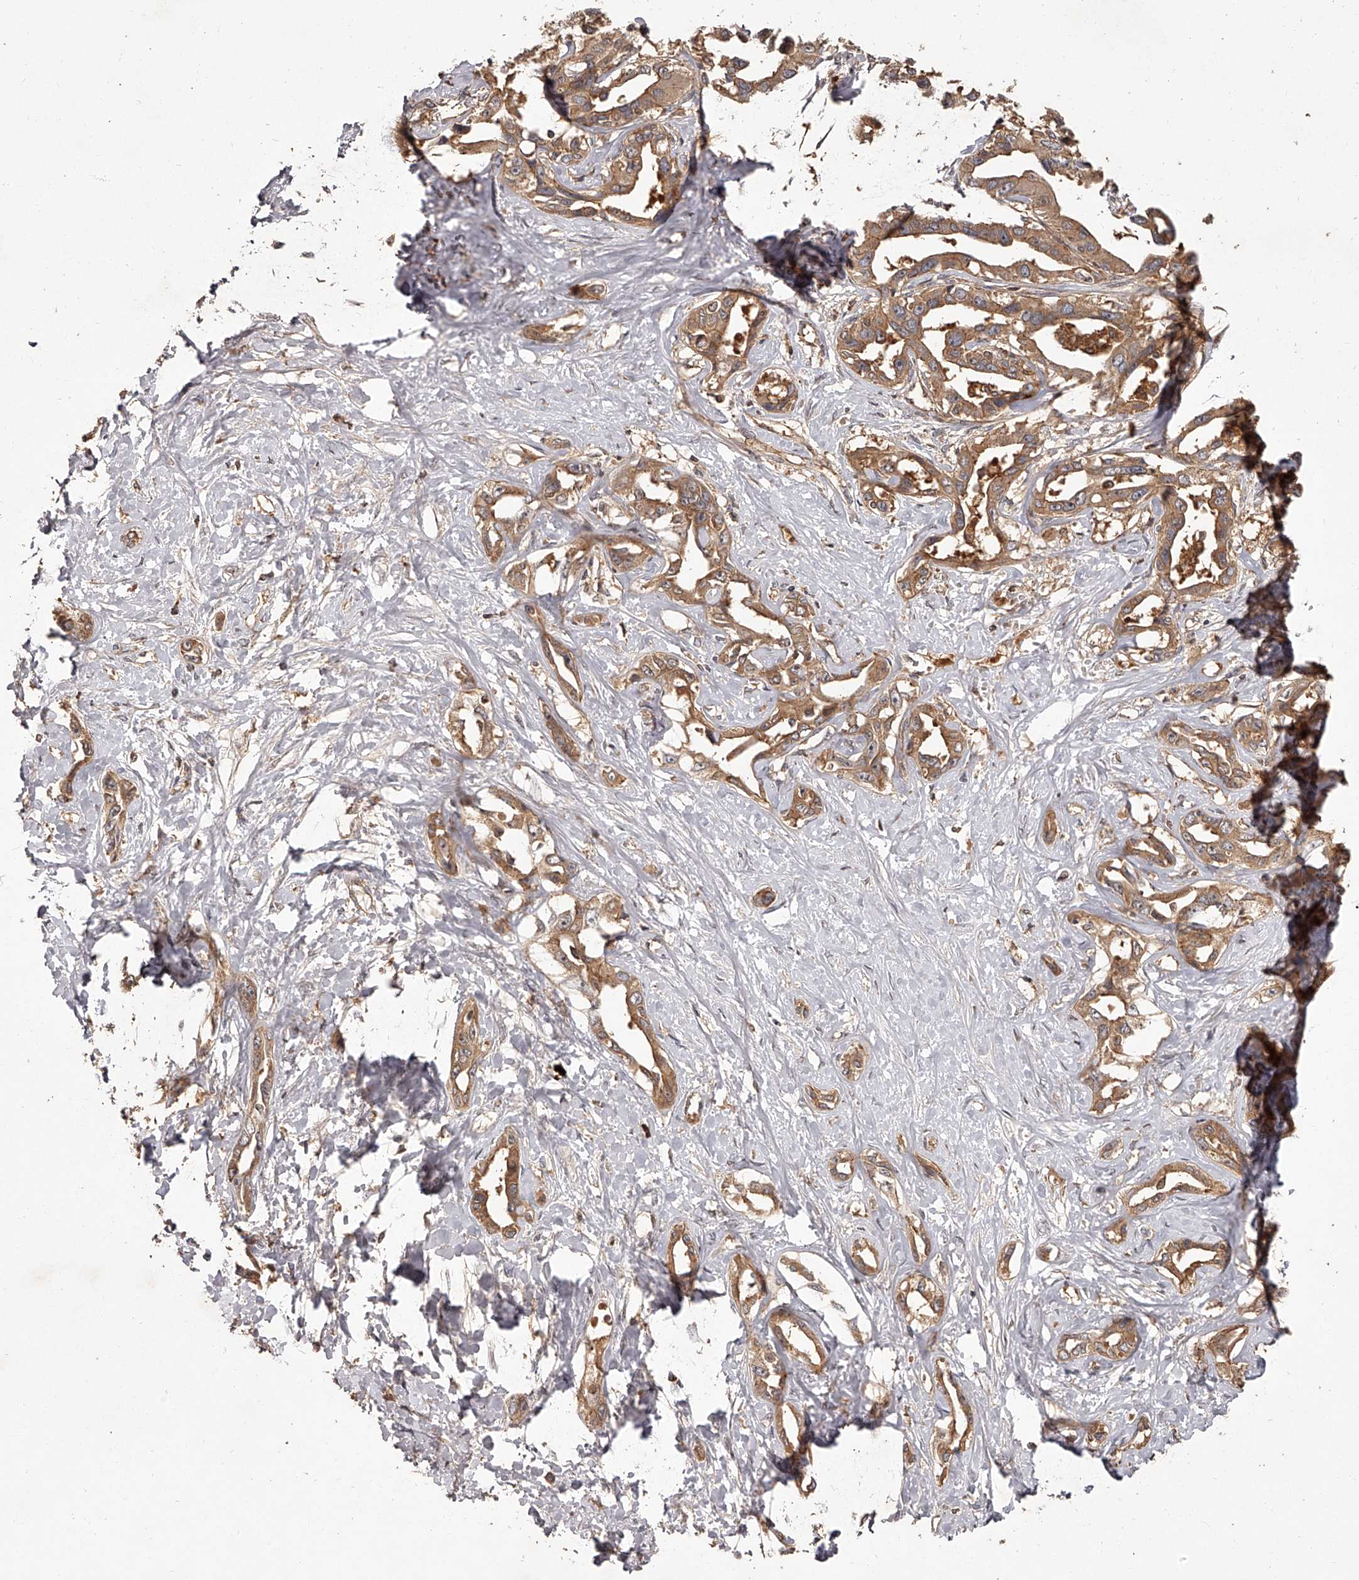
{"staining": {"intensity": "moderate", "quantity": ">75%", "location": "cytoplasmic/membranous"}, "tissue": "liver cancer", "cell_type": "Tumor cells", "image_type": "cancer", "snomed": [{"axis": "morphology", "description": "Cholangiocarcinoma"}, {"axis": "topography", "description": "Liver"}], "caption": "Protein staining exhibits moderate cytoplasmic/membranous staining in approximately >75% of tumor cells in liver cancer.", "gene": "CRYZL1", "patient": {"sex": "male", "age": 59}}